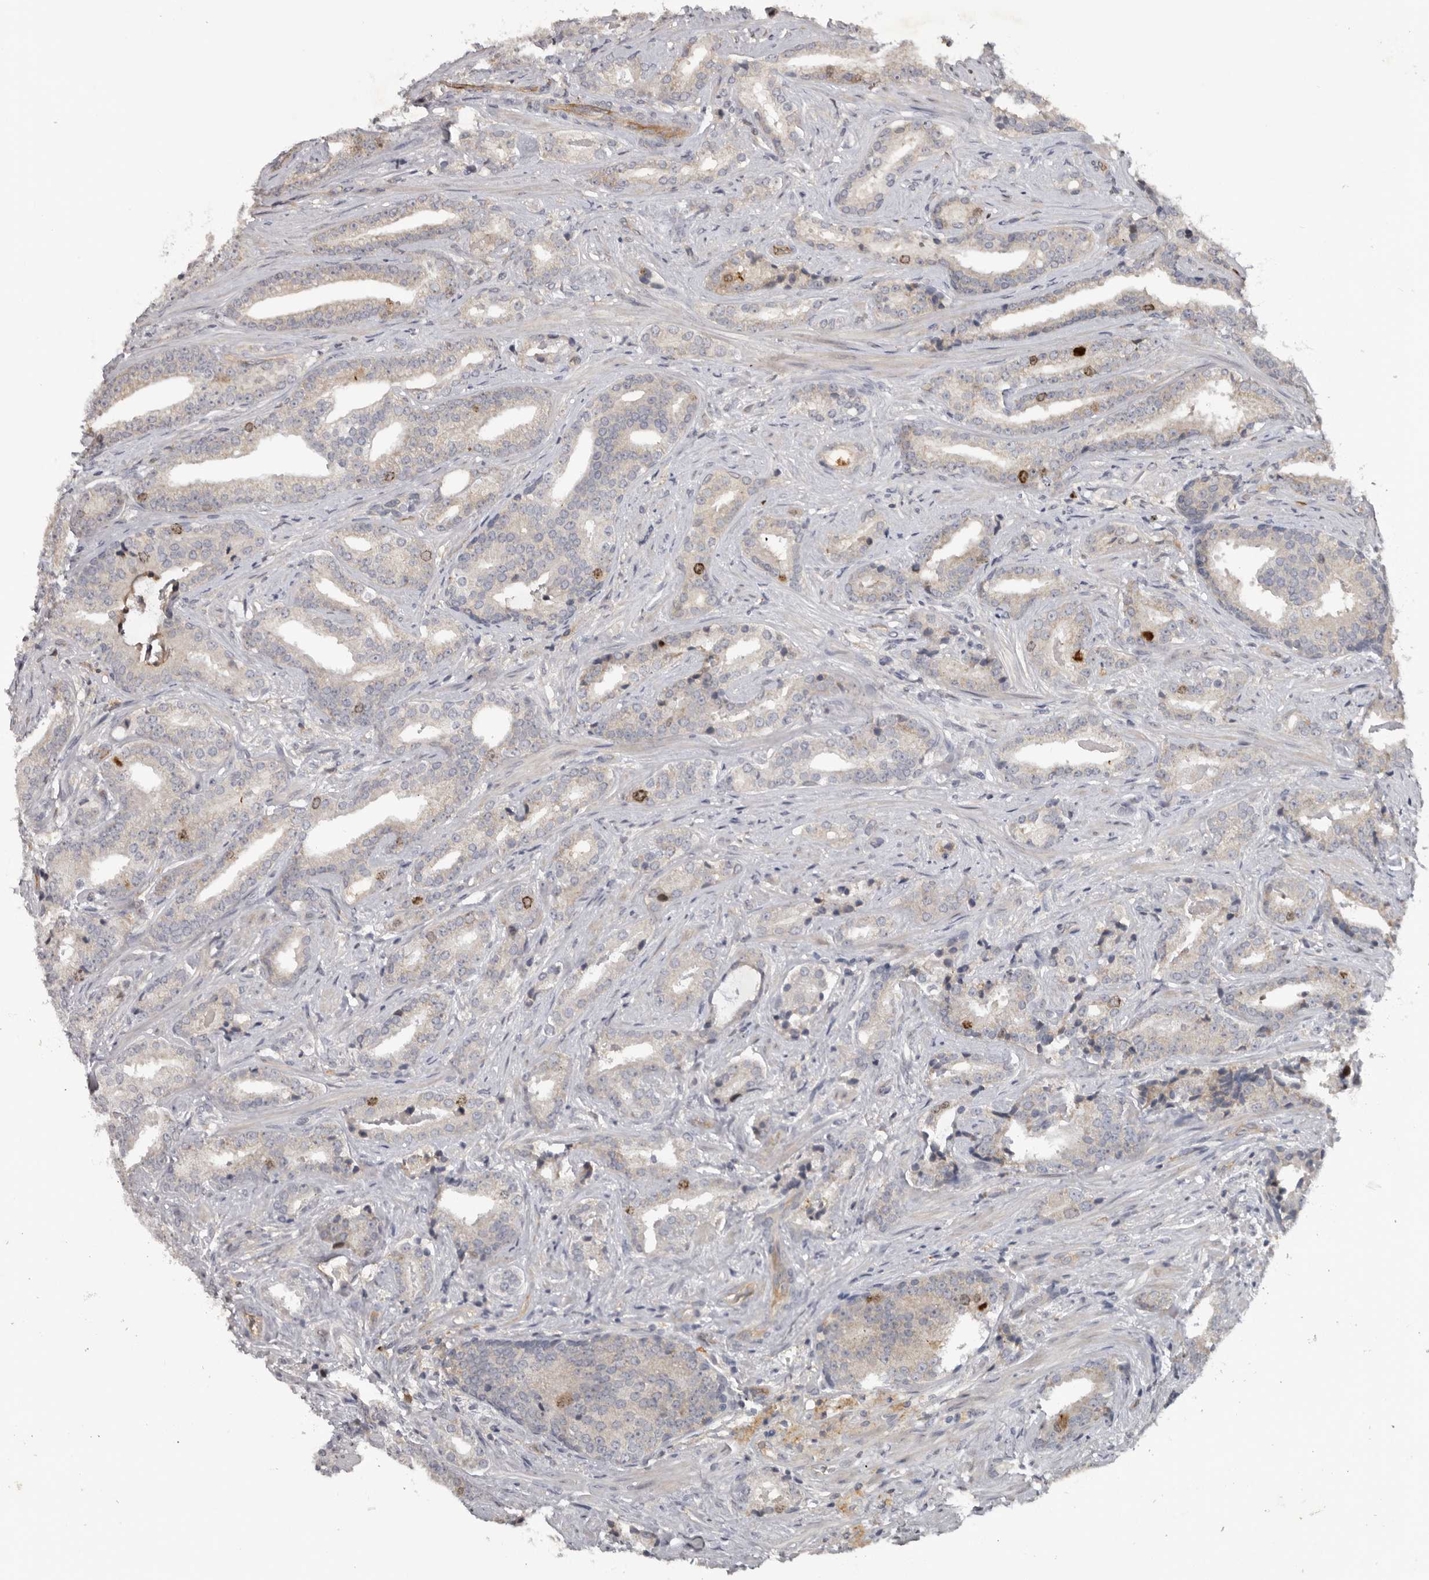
{"staining": {"intensity": "moderate", "quantity": "<25%", "location": "nuclear"}, "tissue": "prostate cancer", "cell_type": "Tumor cells", "image_type": "cancer", "snomed": [{"axis": "morphology", "description": "Adenocarcinoma, Low grade"}, {"axis": "topography", "description": "Prostate"}], "caption": "Protein analysis of prostate cancer (low-grade adenocarcinoma) tissue demonstrates moderate nuclear positivity in about <25% of tumor cells.", "gene": "CDCA8", "patient": {"sex": "male", "age": 67}}